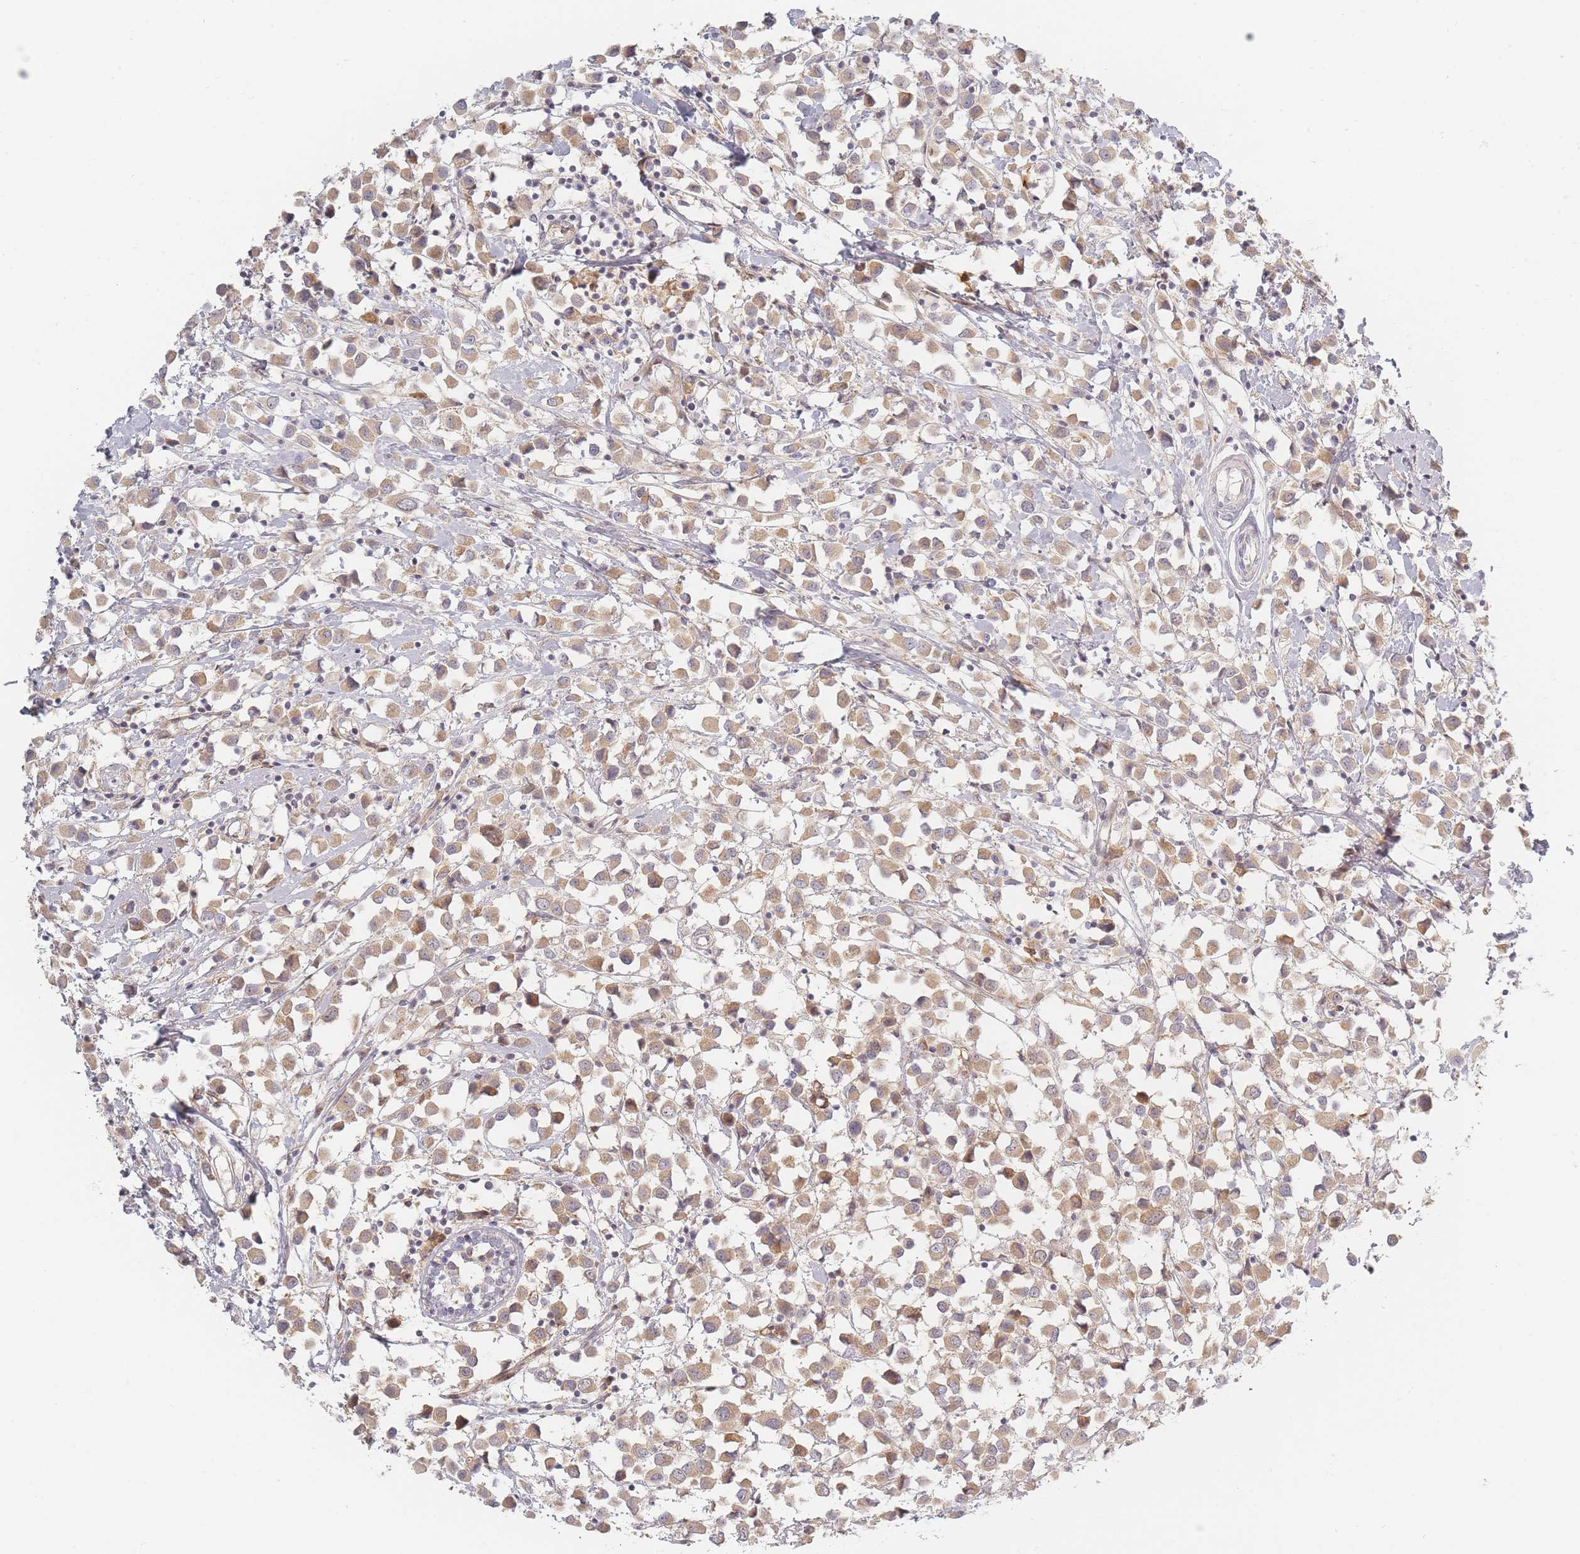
{"staining": {"intensity": "moderate", "quantity": ">75%", "location": "cytoplasmic/membranous"}, "tissue": "breast cancer", "cell_type": "Tumor cells", "image_type": "cancer", "snomed": [{"axis": "morphology", "description": "Duct carcinoma"}, {"axis": "topography", "description": "Breast"}], "caption": "Protein expression analysis of breast infiltrating ductal carcinoma reveals moderate cytoplasmic/membranous staining in about >75% of tumor cells.", "gene": "ZKSCAN7", "patient": {"sex": "female", "age": 61}}